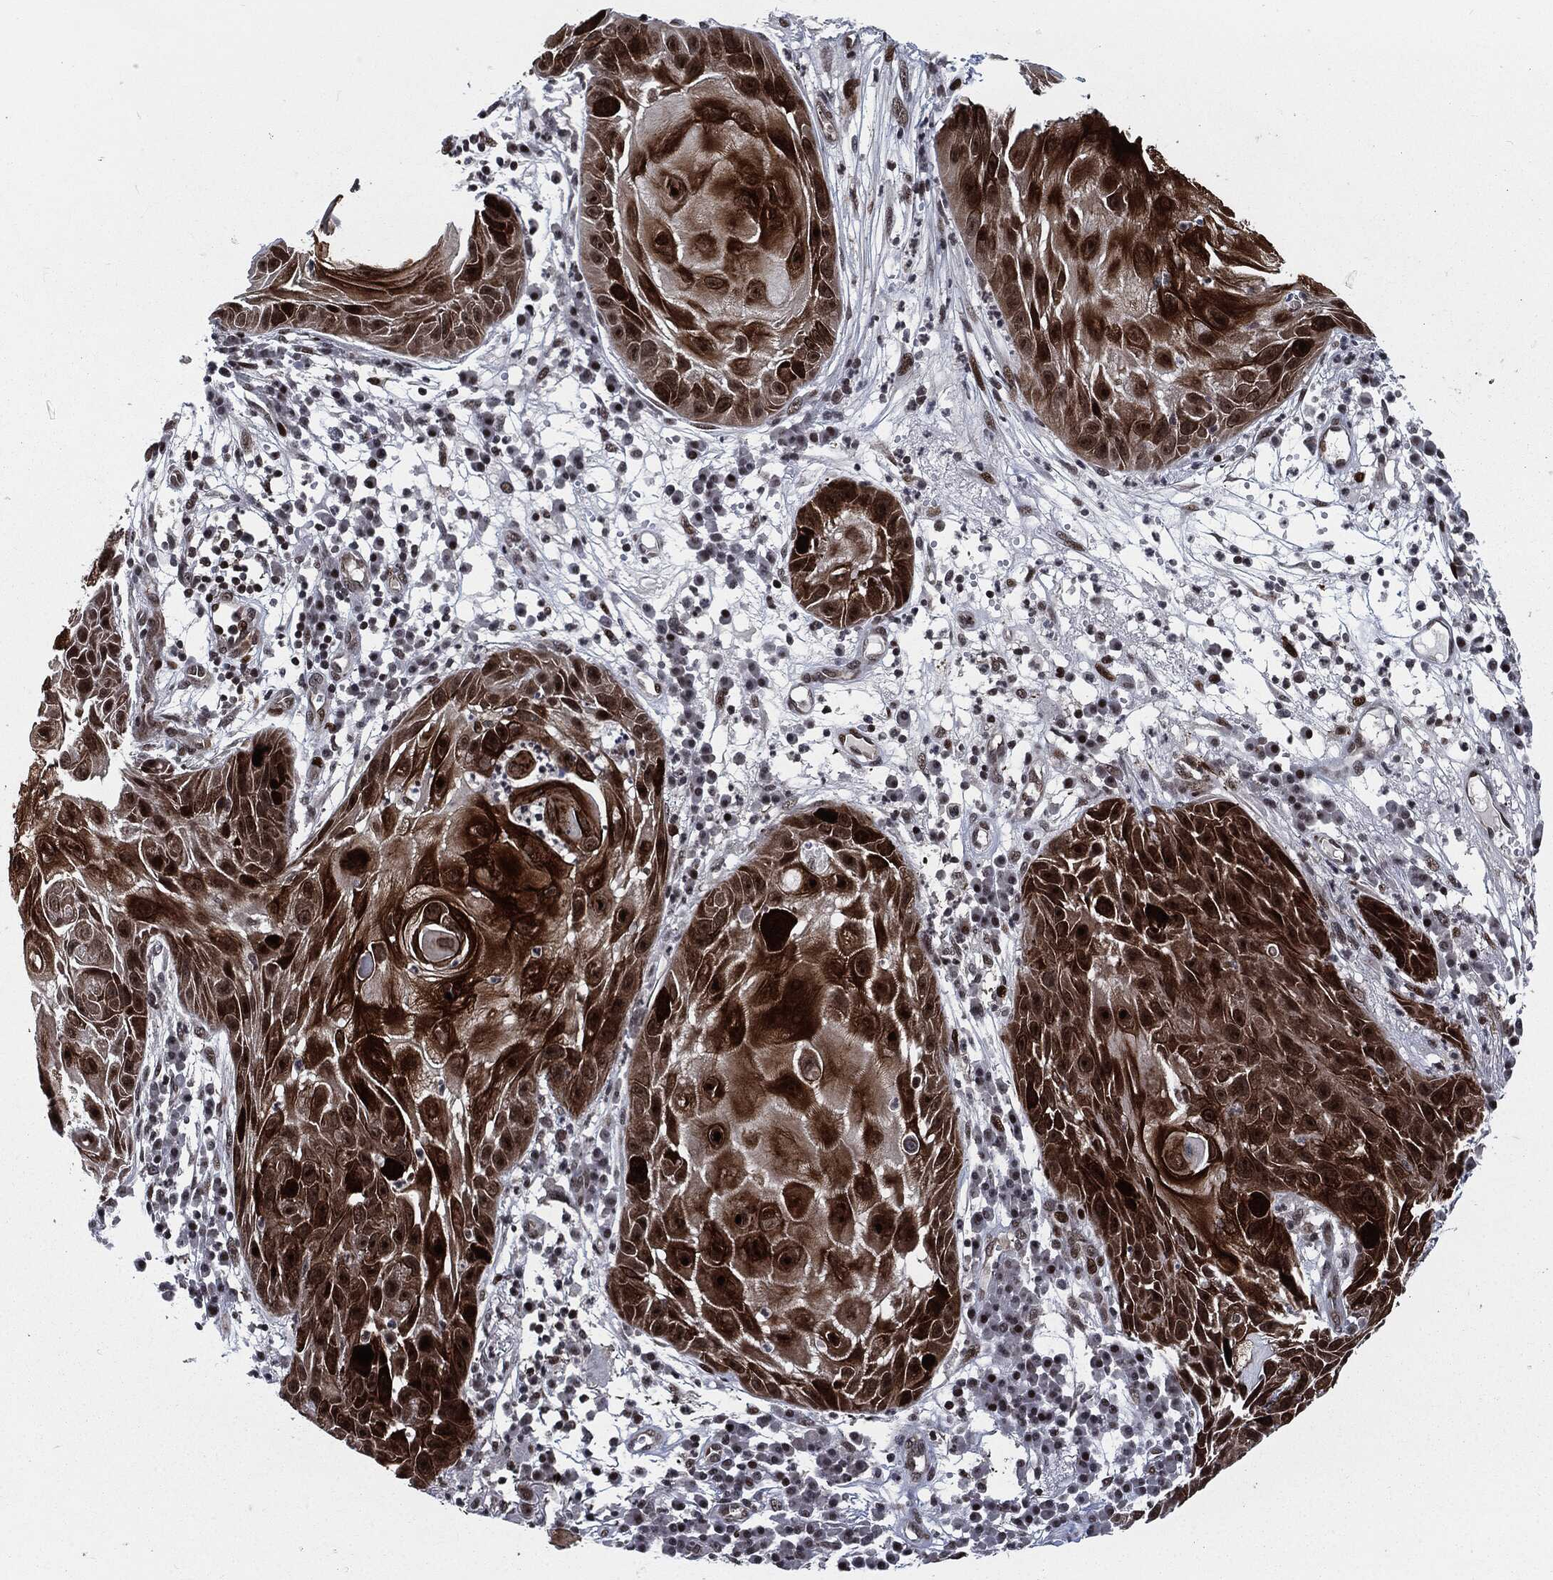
{"staining": {"intensity": "strong", "quantity": "25%-75%", "location": "cytoplasmic/membranous,nuclear"}, "tissue": "skin cancer", "cell_type": "Tumor cells", "image_type": "cancer", "snomed": [{"axis": "morphology", "description": "Normal tissue, NOS"}, {"axis": "morphology", "description": "Squamous cell carcinoma, NOS"}, {"axis": "topography", "description": "Skin"}], "caption": "Immunohistochemical staining of human squamous cell carcinoma (skin) displays strong cytoplasmic/membranous and nuclear protein expression in approximately 25%-75% of tumor cells. (Stains: DAB (3,3'-diaminobenzidine) in brown, nuclei in blue, Microscopy: brightfield microscopy at high magnification).", "gene": "AKT2", "patient": {"sex": "male", "age": 79}}